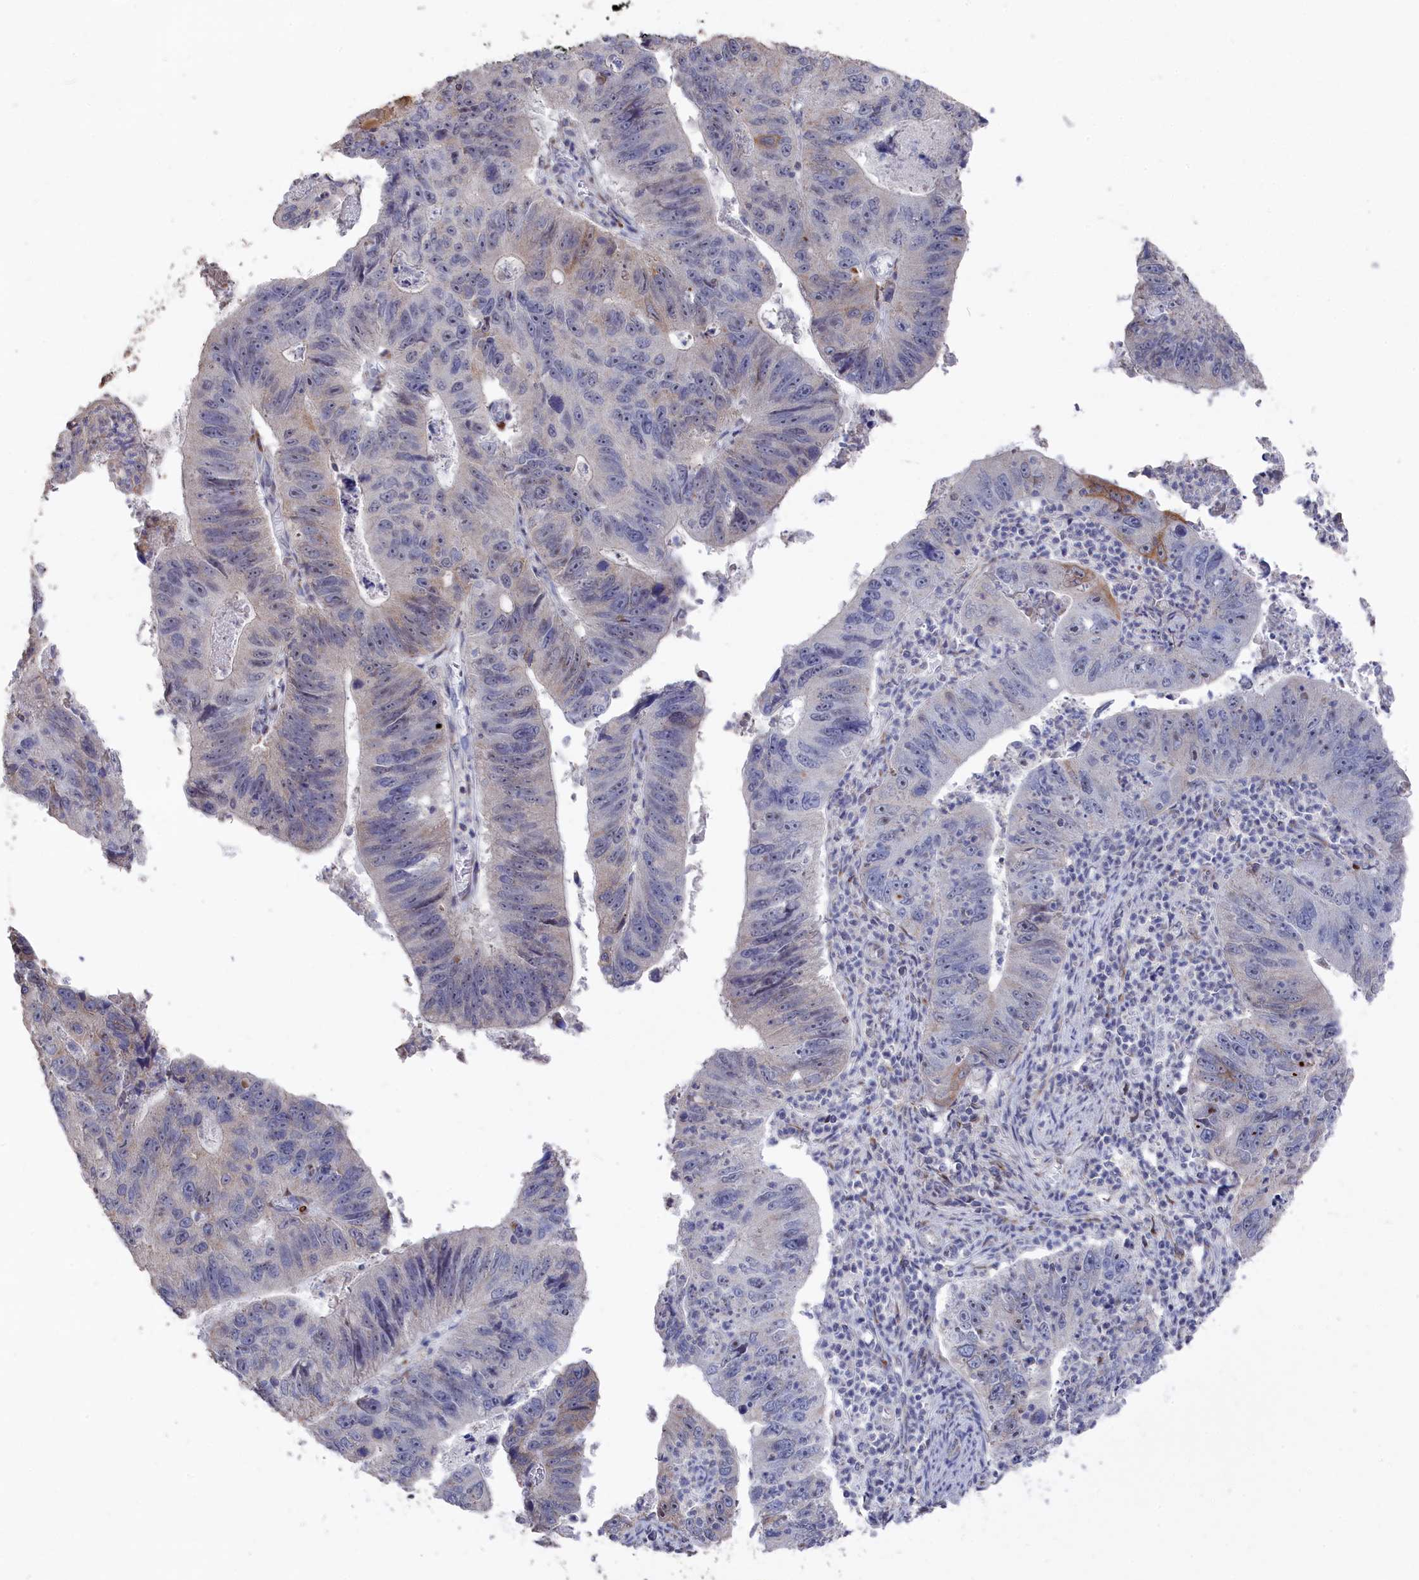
{"staining": {"intensity": "moderate", "quantity": "<25%", "location": "cytoplasmic/membranous"}, "tissue": "stomach cancer", "cell_type": "Tumor cells", "image_type": "cancer", "snomed": [{"axis": "morphology", "description": "Adenocarcinoma, NOS"}, {"axis": "topography", "description": "Stomach"}], "caption": "A brown stain shows moderate cytoplasmic/membranous positivity of a protein in human adenocarcinoma (stomach) tumor cells.", "gene": "SEMG2", "patient": {"sex": "male", "age": 59}}